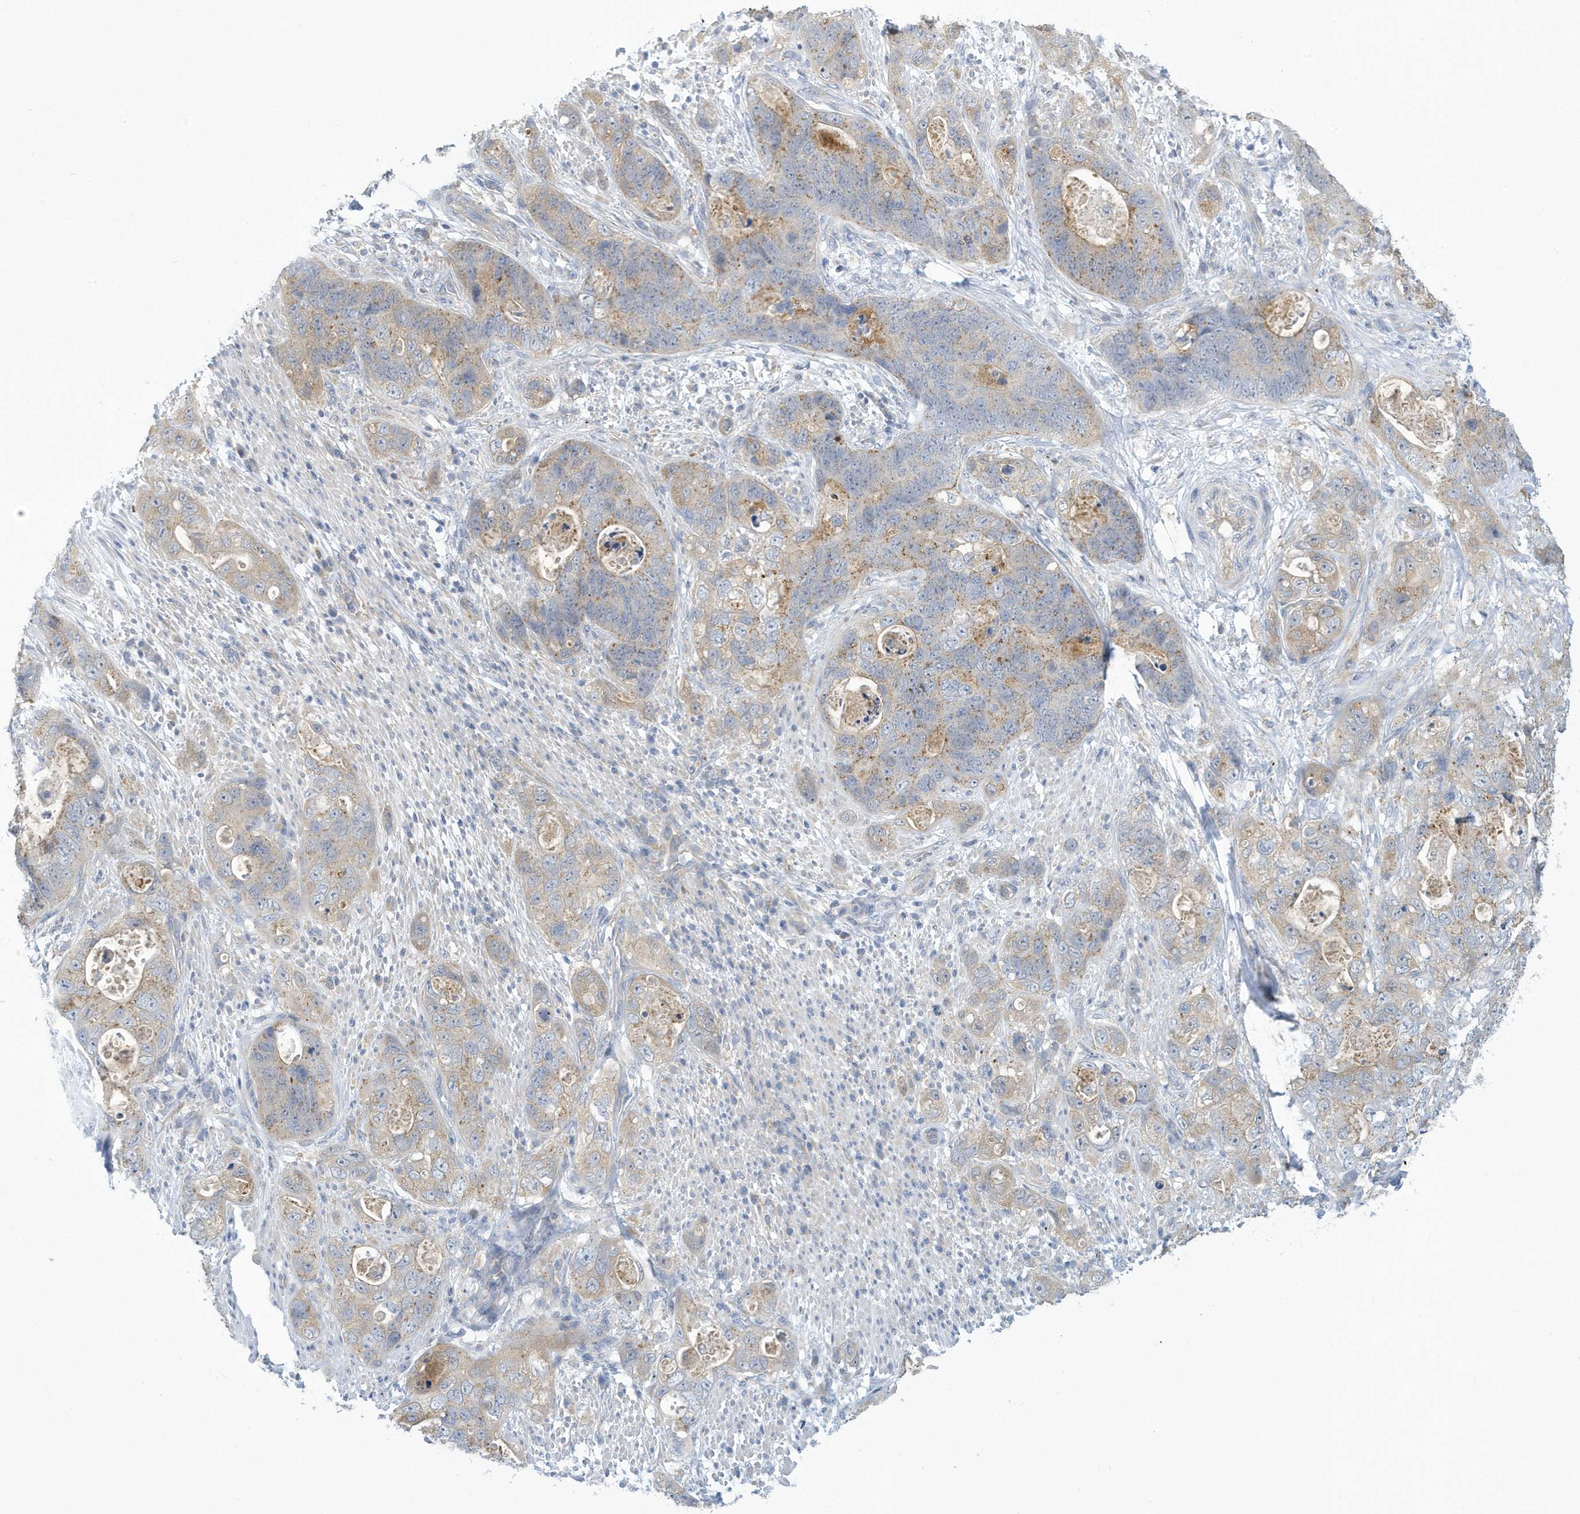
{"staining": {"intensity": "weak", "quantity": "<25%", "location": "cytoplasmic/membranous"}, "tissue": "stomach cancer", "cell_type": "Tumor cells", "image_type": "cancer", "snomed": [{"axis": "morphology", "description": "Adenocarcinoma, NOS"}, {"axis": "topography", "description": "Stomach"}], "caption": "DAB immunohistochemical staining of human stomach cancer reveals no significant expression in tumor cells.", "gene": "VTA1", "patient": {"sex": "female", "age": 89}}